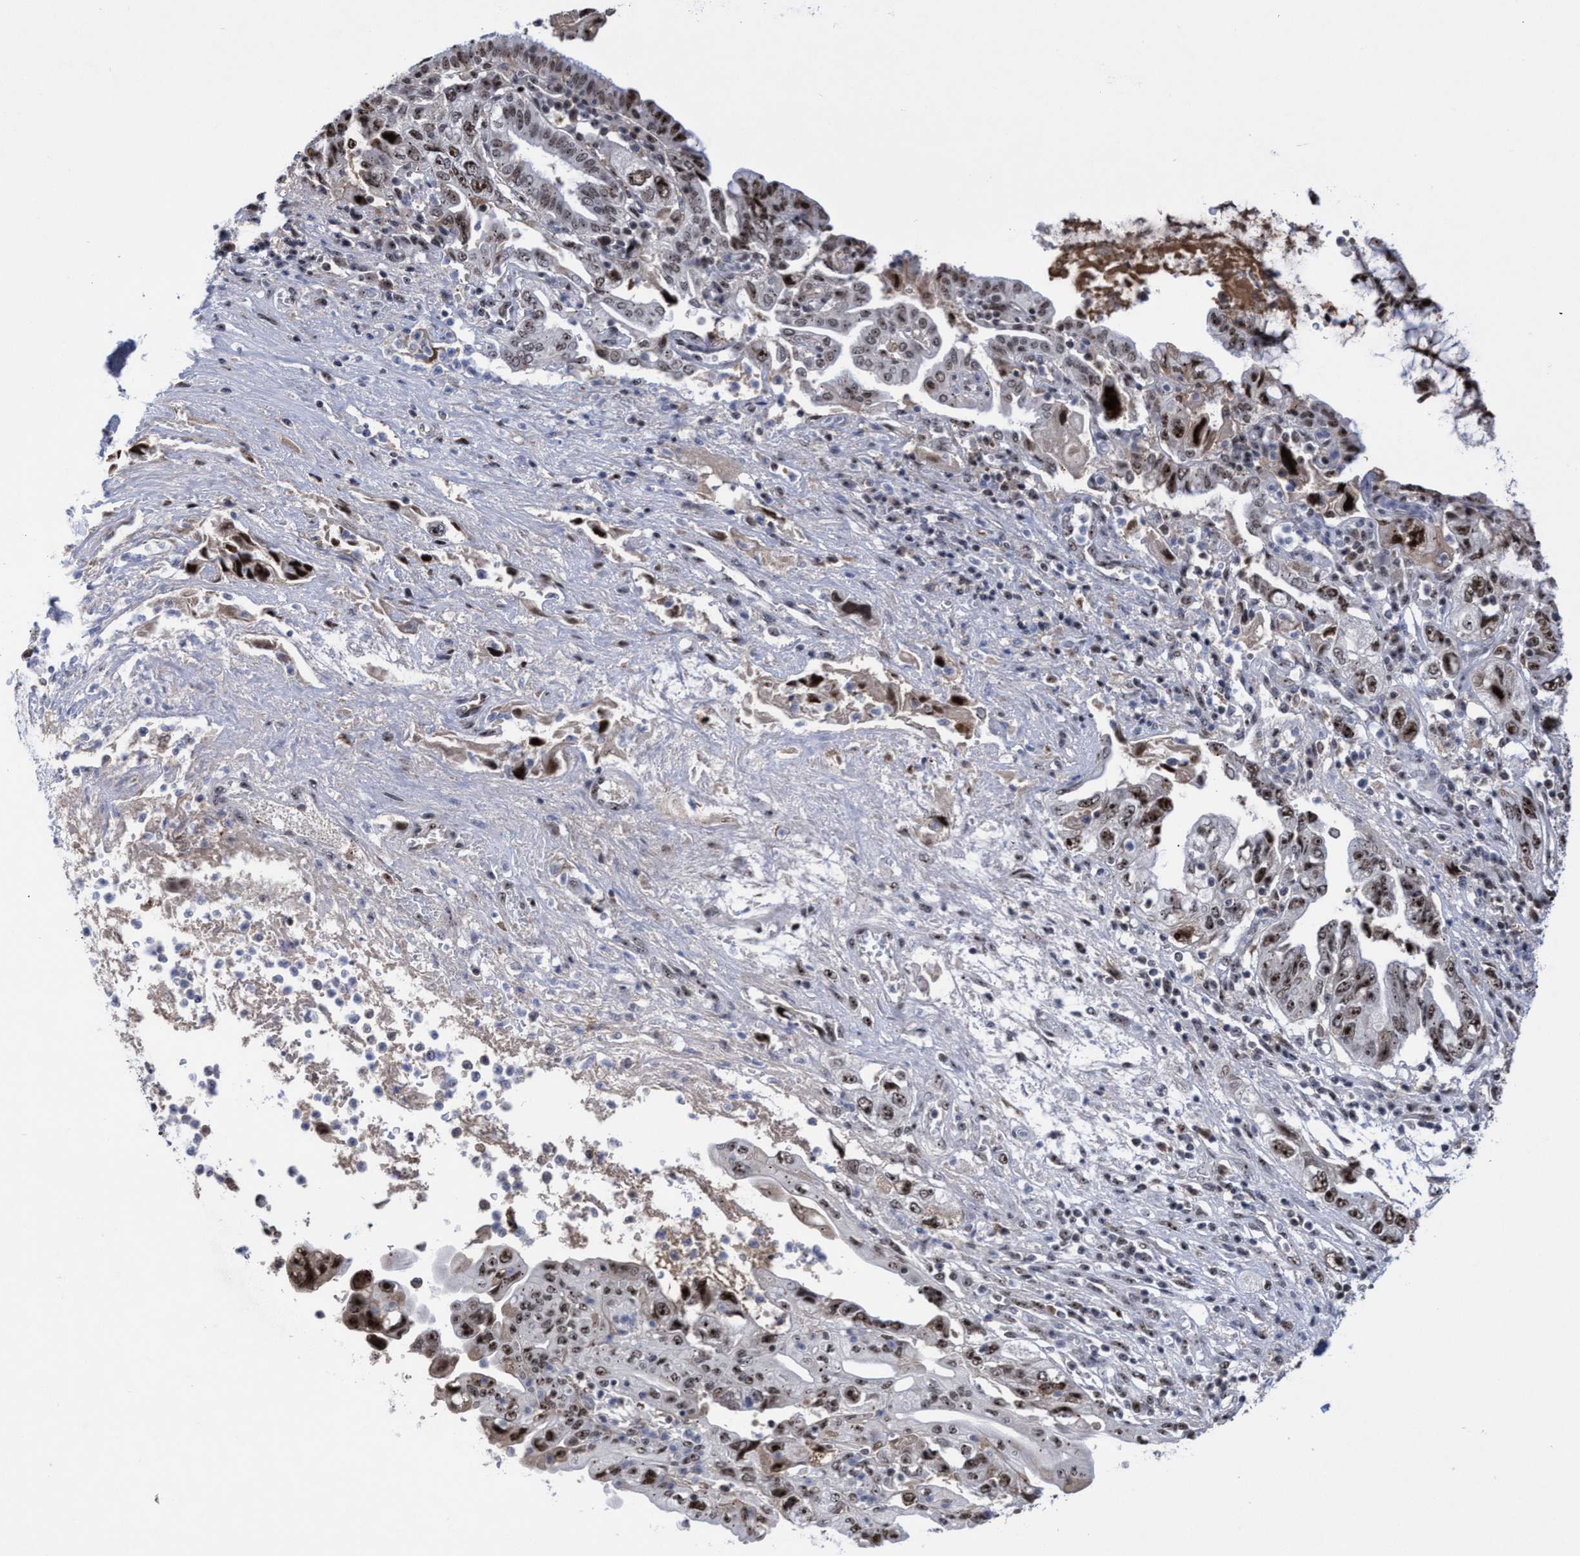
{"staining": {"intensity": "moderate", "quantity": ">75%", "location": "nuclear"}, "tissue": "pancreatic cancer", "cell_type": "Tumor cells", "image_type": "cancer", "snomed": [{"axis": "morphology", "description": "Adenocarcinoma, NOS"}, {"axis": "topography", "description": "Pancreas"}], "caption": "Pancreatic cancer (adenocarcinoma) tissue reveals moderate nuclear staining in about >75% of tumor cells, visualized by immunohistochemistry.", "gene": "EFCAB10", "patient": {"sex": "female", "age": 73}}